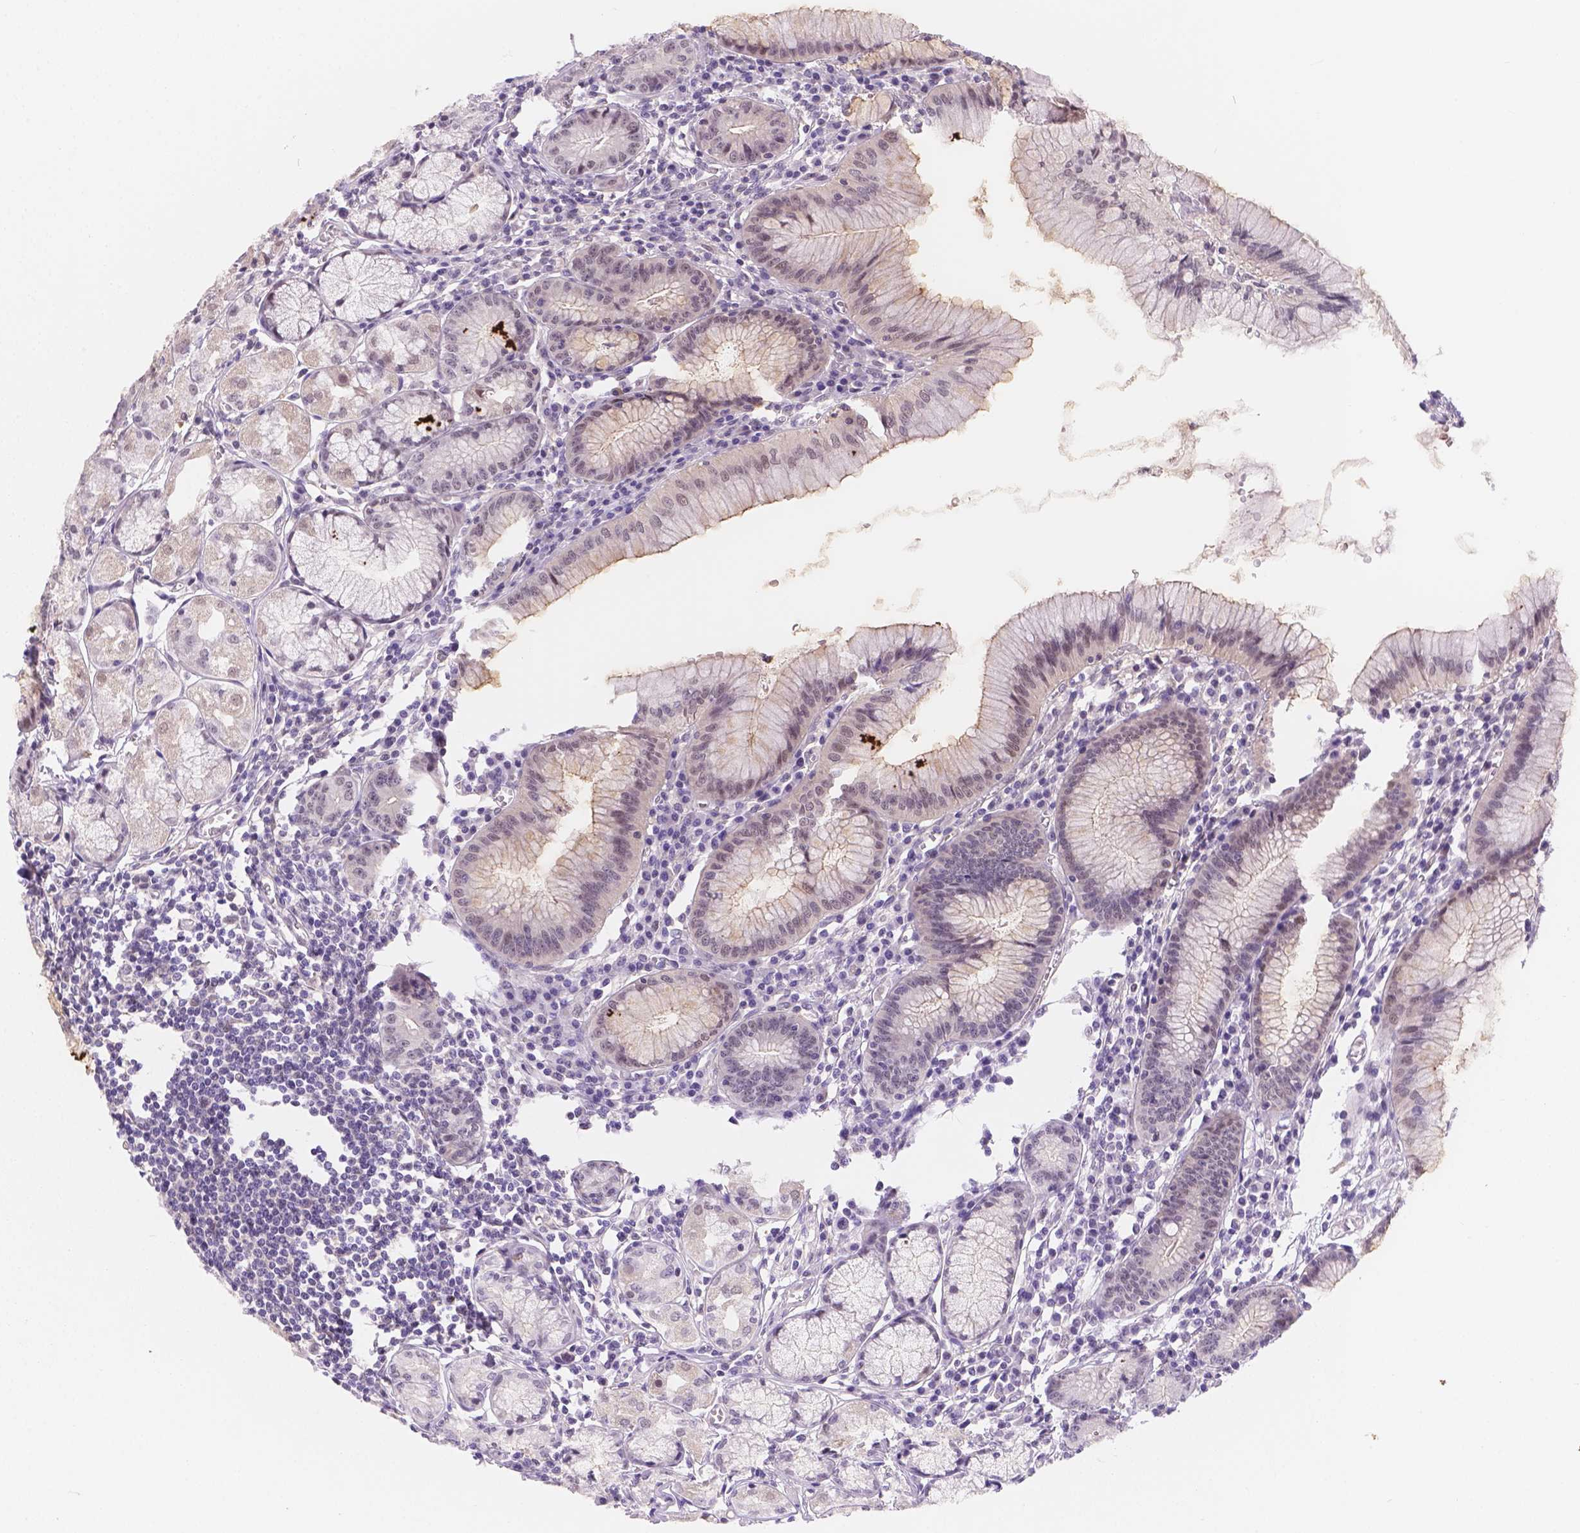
{"staining": {"intensity": "negative", "quantity": "none", "location": "none"}, "tissue": "stomach", "cell_type": "Glandular cells", "image_type": "normal", "snomed": [{"axis": "morphology", "description": "Normal tissue, NOS"}, {"axis": "topography", "description": "Stomach"}], "caption": "DAB (3,3'-diaminobenzidine) immunohistochemical staining of benign stomach displays no significant staining in glandular cells. Brightfield microscopy of immunohistochemistry (IHC) stained with DAB (3,3'-diaminobenzidine) (brown) and hematoxylin (blue), captured at high magnification.", "gene": "NXPE2", "patient": {"sex": "male", "age": 55}}